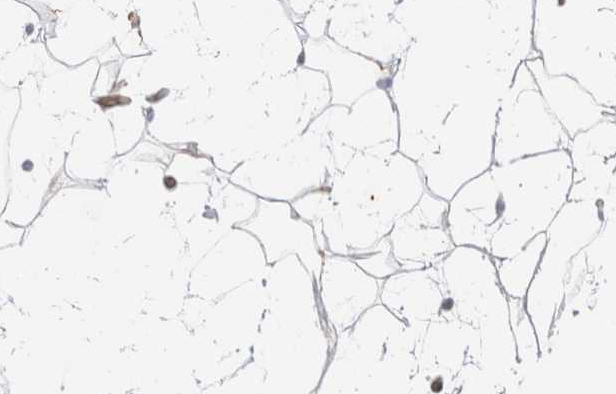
{"staining": {"intensity": "weak", "quantity": "25%-75%", "location": "cytoplasmic/membranous"}, "tissue": "adipose tissue", "cell_type": "Adipocytes", "image_type": "normal", "snomed": [{"axis": "morphology", "description": "Normal tissue, NOS"}, {"axis": "morphology", "description": "Fibrosis, NOS"}, {"axis": "topography", "description": "Breast"}, {"axis": "topography", "description": "Adipose tissue"}], "caption": "The histopathology image reveals immunohistochemical staining of unremarkable adipose tissue. There is weak cytoplasmic/membranous positivity is present in about 25%-75% of adipocytes.", "gene": "UTS2B", "patient": {"sex": "female", "age": 39}}